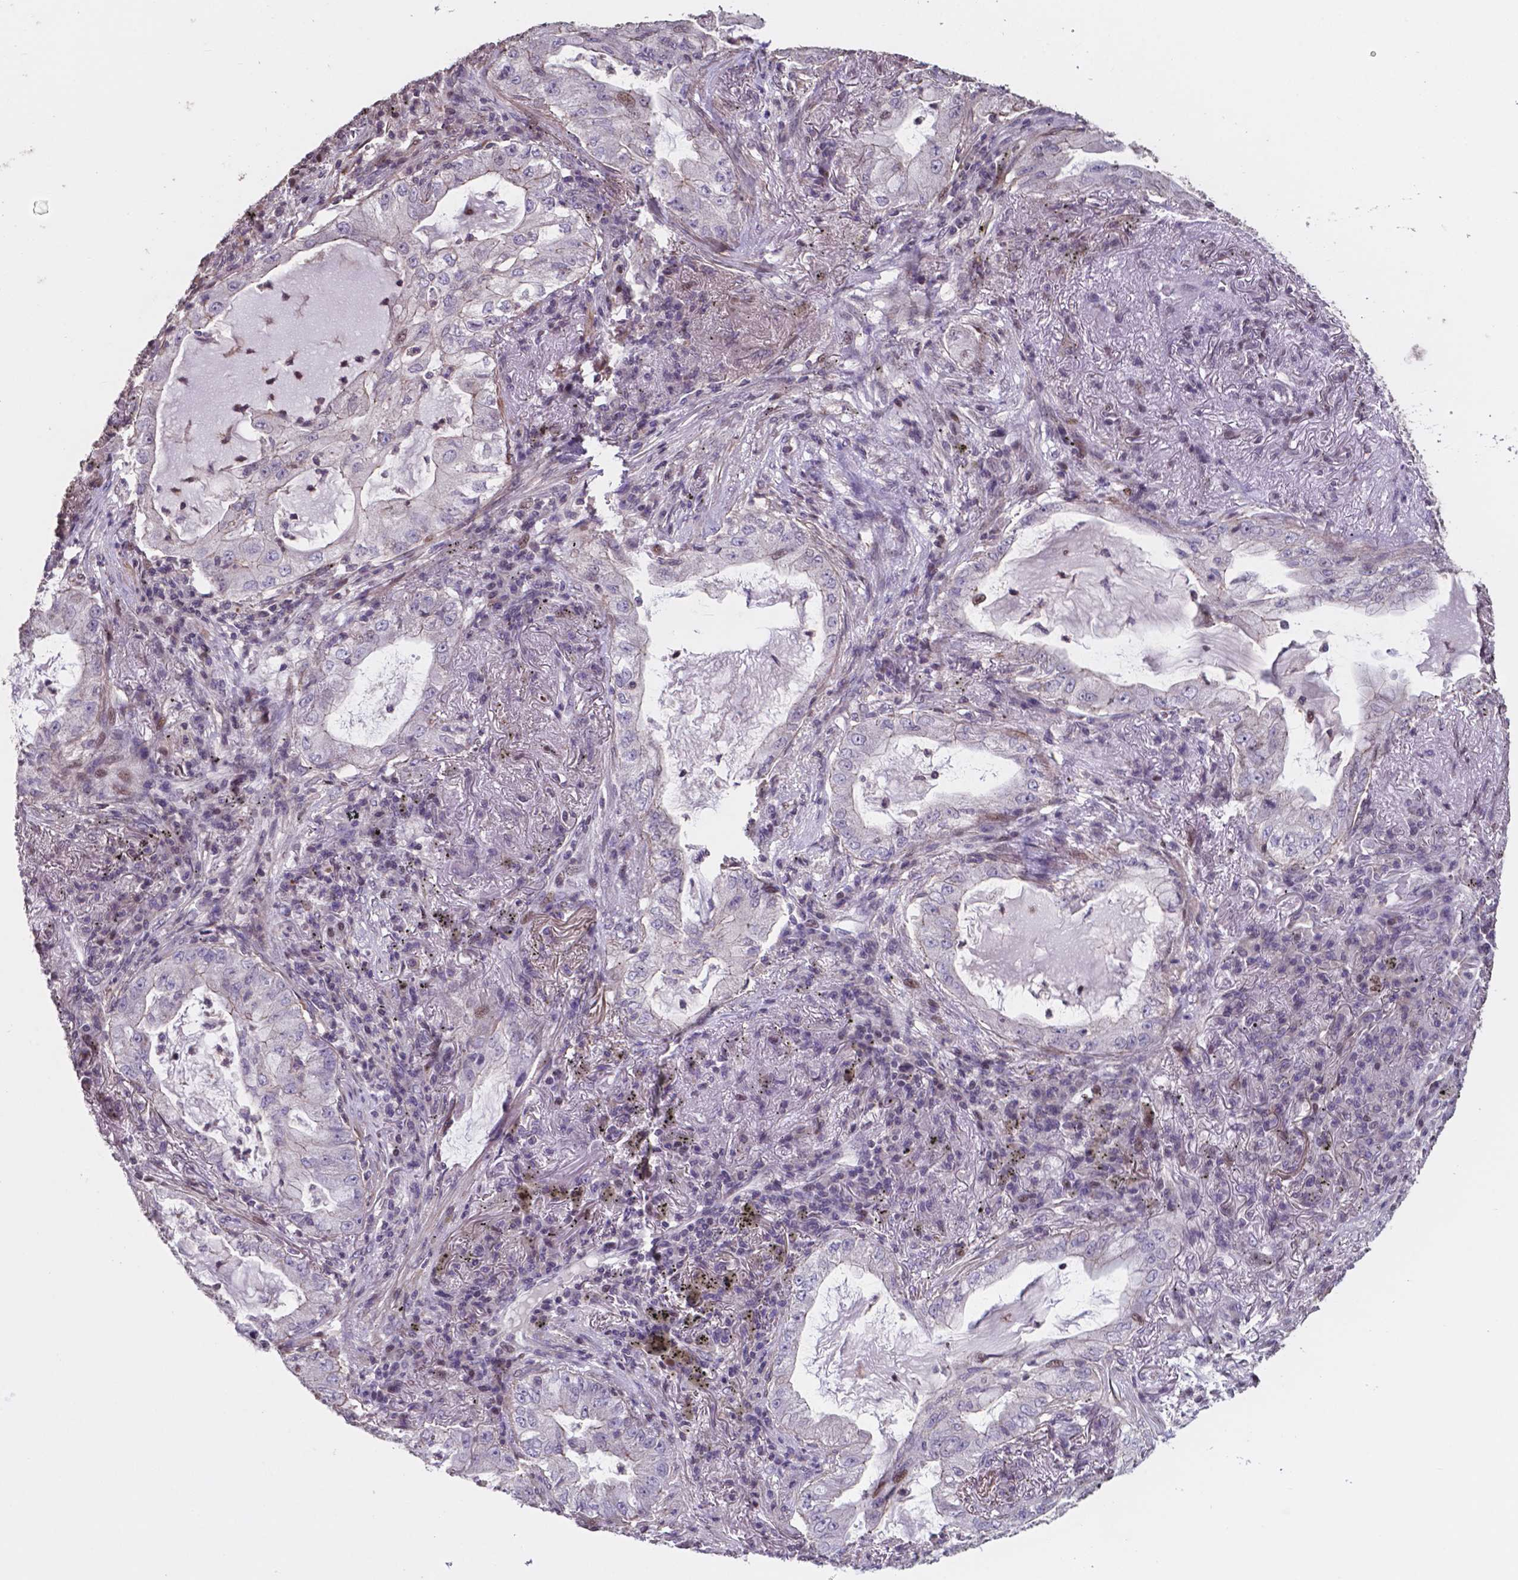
{"staining": {"intensity": "negative", "quantity": "none", "location": "none"}, "tissue": "lung cancer", "cell_type": "Tumor cells", "image_type": "cancer", "snomed": [{"axis": "morphology", "description": "Adenocarcinoma, NOS"}, {"axis": "topography", "description": "Lung"}], "caption": "DAB immunohistochemical staining of lung cancer demonstrates no significant positivity in tumor cells. (Brightfield microscopy of DAB IHC at high magnification).", "gene": "MLC1", "patient": {"sex": "female", "age": 73}}